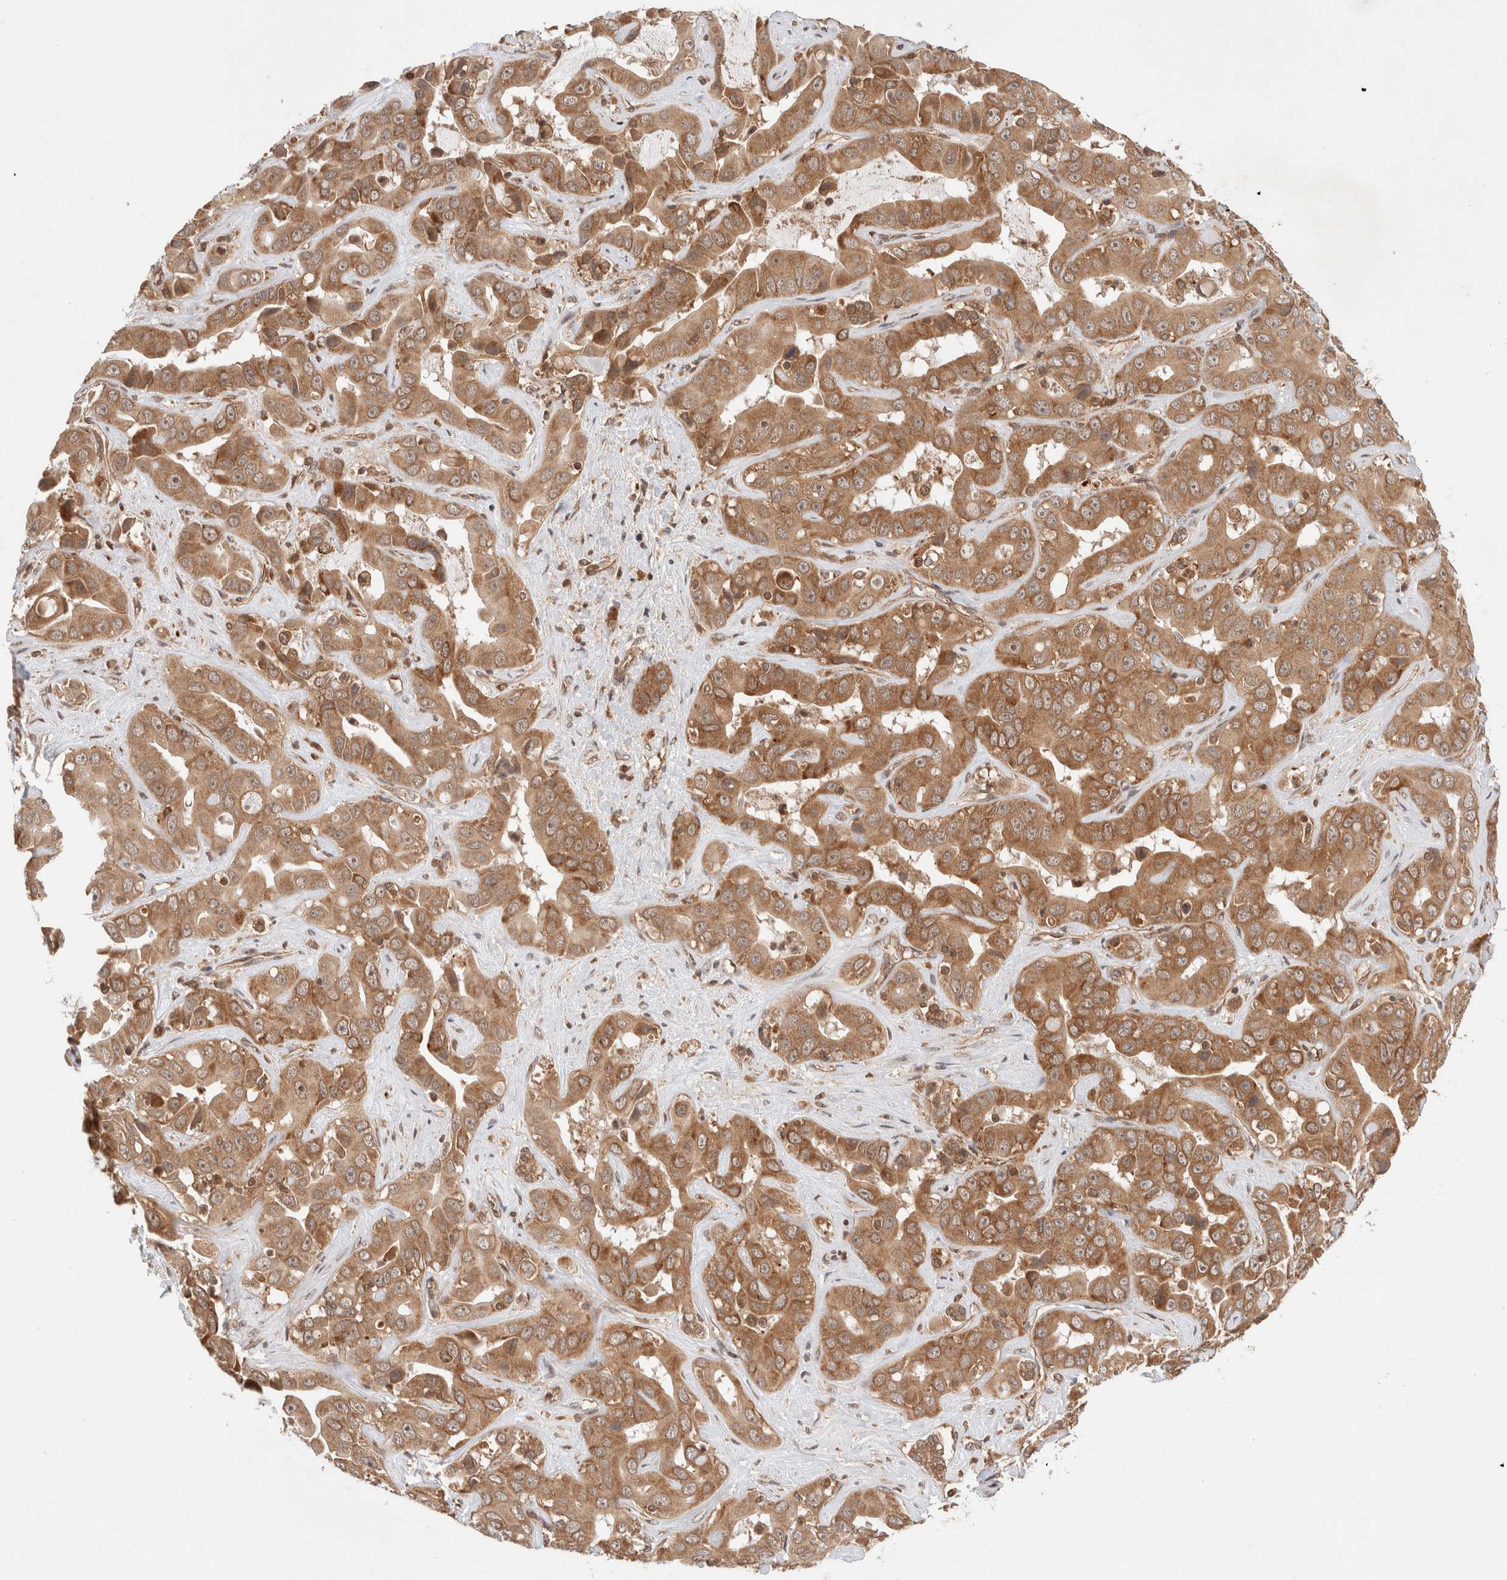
{"staining": {"intensity": "moderate", "quantity": ">75%", "location": "cytoplasmic/membranous,nuclear"}, "tissue": "liver cancer", "cell_type": "Tumor cells", "image_type": "cancer", "snomed": [{"axis": "morphology", "description": "Cholangiocarcinoma"}, {"axis": "topography", "description": "Liver"}], "caption": "A histopathology image showing moderate cytoplasmic/membranous and nuclear expression in approximately >75% of tumor cells in liver cancer, as visualized by brown immunohistochemical staining.", "gene": "SIKE1", "patient": {"sex": "female", "age": 52}}